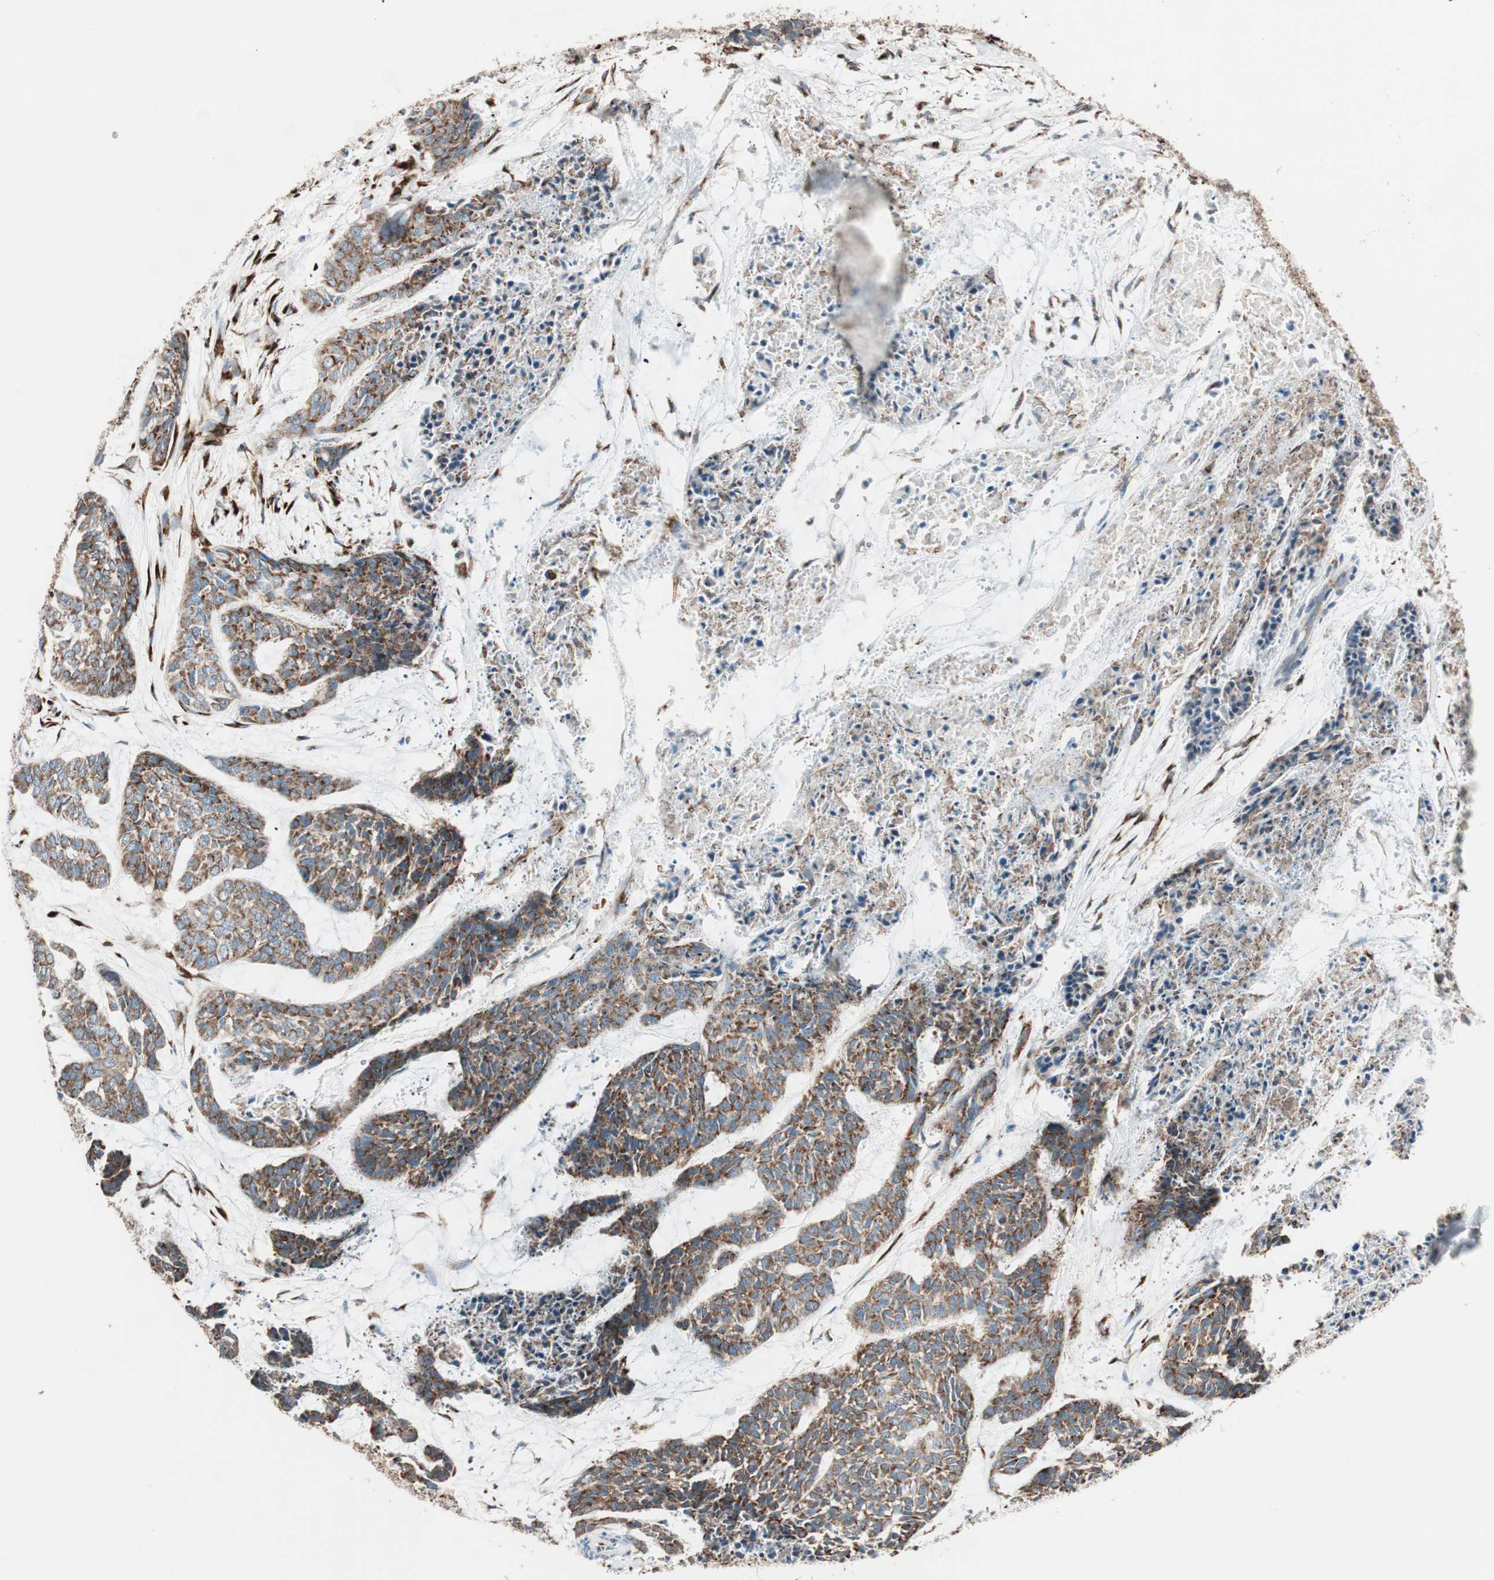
{"staining": {"intensity": "moderate", "quantity": ">75%", "location": "cytoplasmic/membranous"}, "tissue": "skin cancer", "cell_type": "Tumor cells", "image_type": "cancer", "snomed": [{"axis": "morphology", "description": "Basal cell carcinoma"}, {"axis": "topography", "description": "Skin"}], "caption": "Basal cell carcinoma (skin) was stained to show a protein in brown. There is medium levels of moderate cytoplasmic/membranous positivity in about >75% of tumor cells. (brown staining indicates protein expression, while blue staining denotes nuclei).", "gene": "P4HTM", "patient": {"sex": "female", "age": 64}}